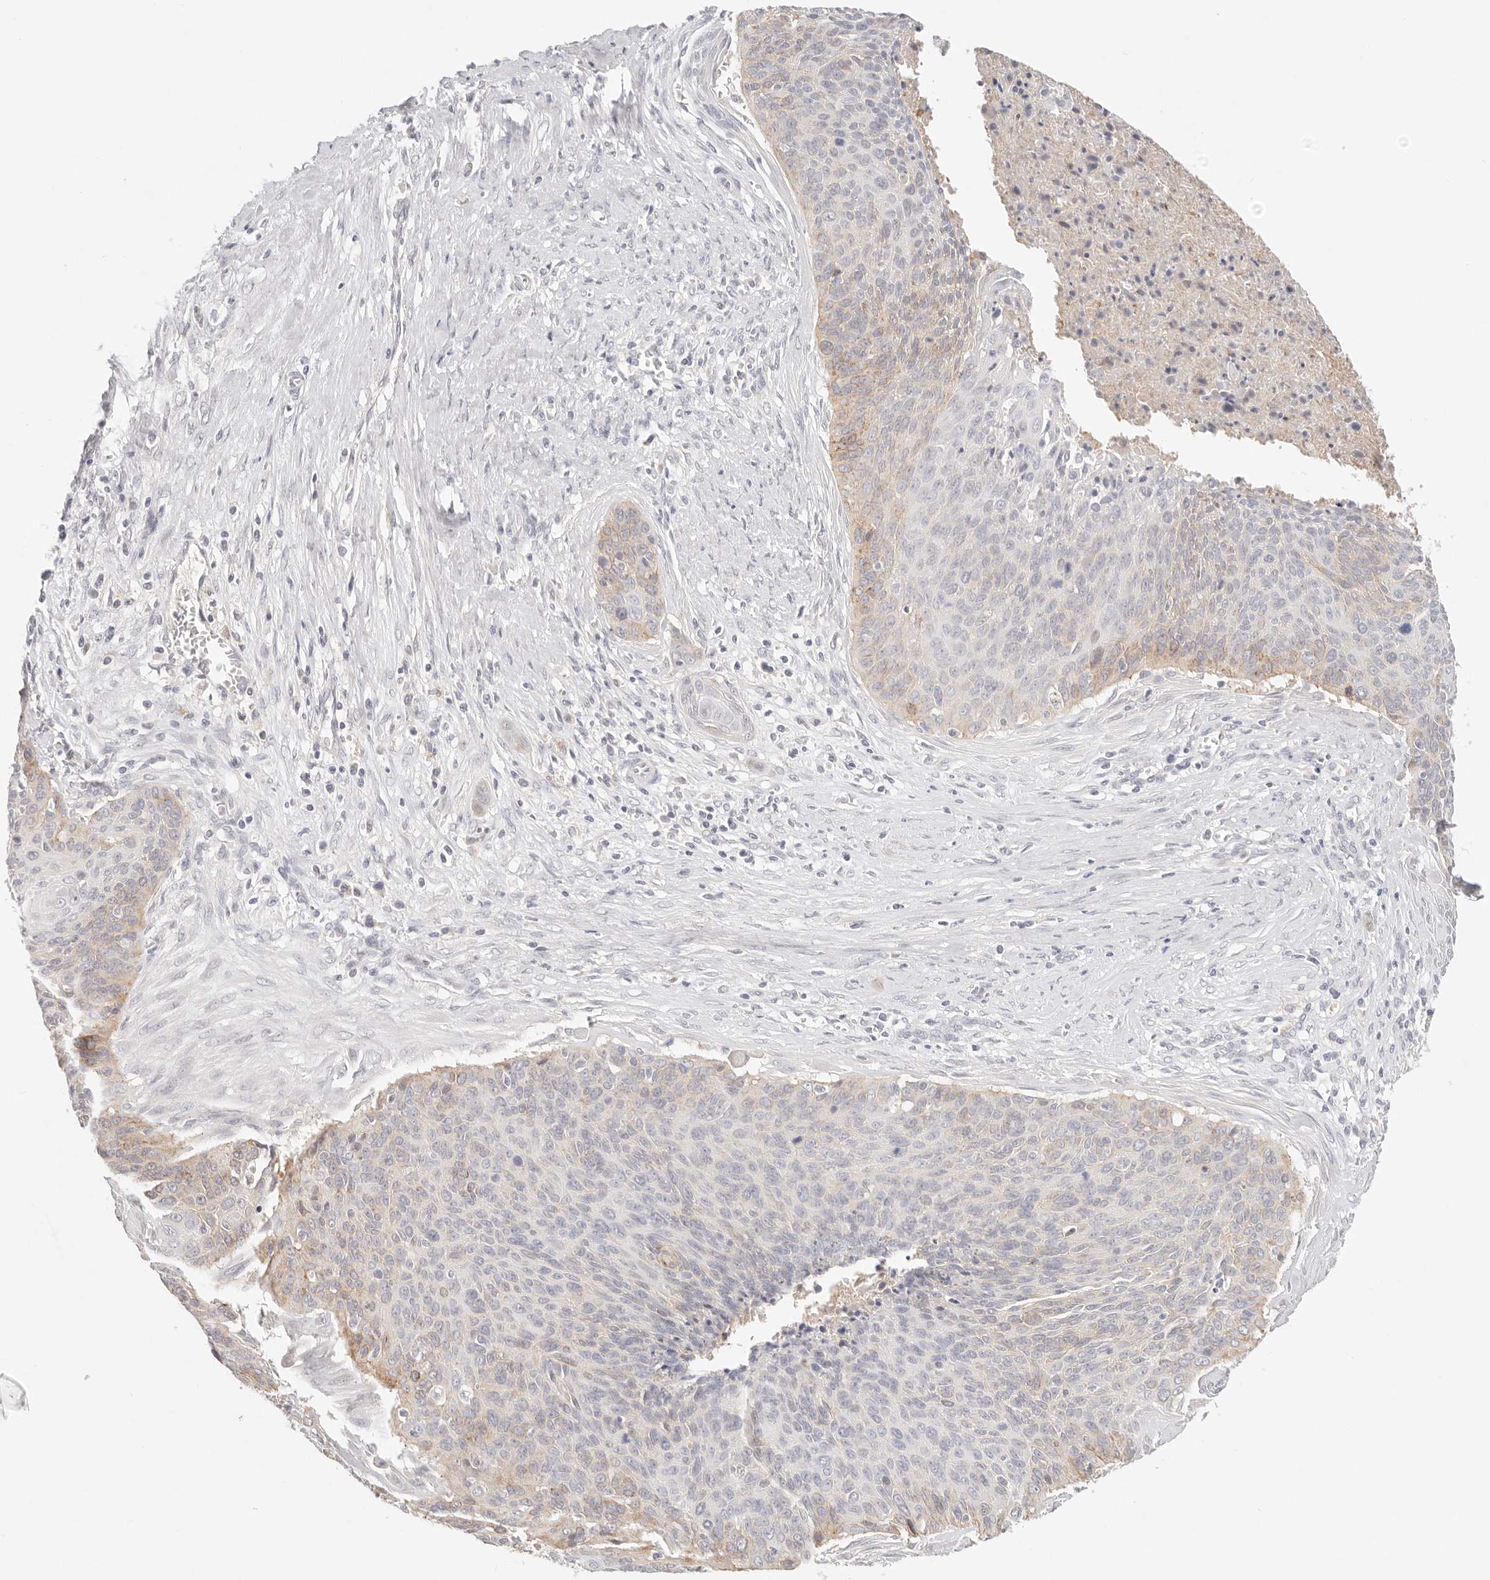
{"staining": {"intensity": "weak", "quantity": "<25%", "location": "cytoplasmic/membranous"}, "tissue": "cervical cancer", "cell_type": "Tumor cells", "image_type": "cancer", "snomed": [{"axis": "morphology", "description": "Squamous cell carcinoma, NOS"}, {"axis": "topography", "description": "Cervix"}], "caption": "An IHC micrograph of cervical cancer is shown. There is no staining in tumor cells of cervical cancer.", "gene": "CEP120", "patient": {"sex": "female", "age": 55}}